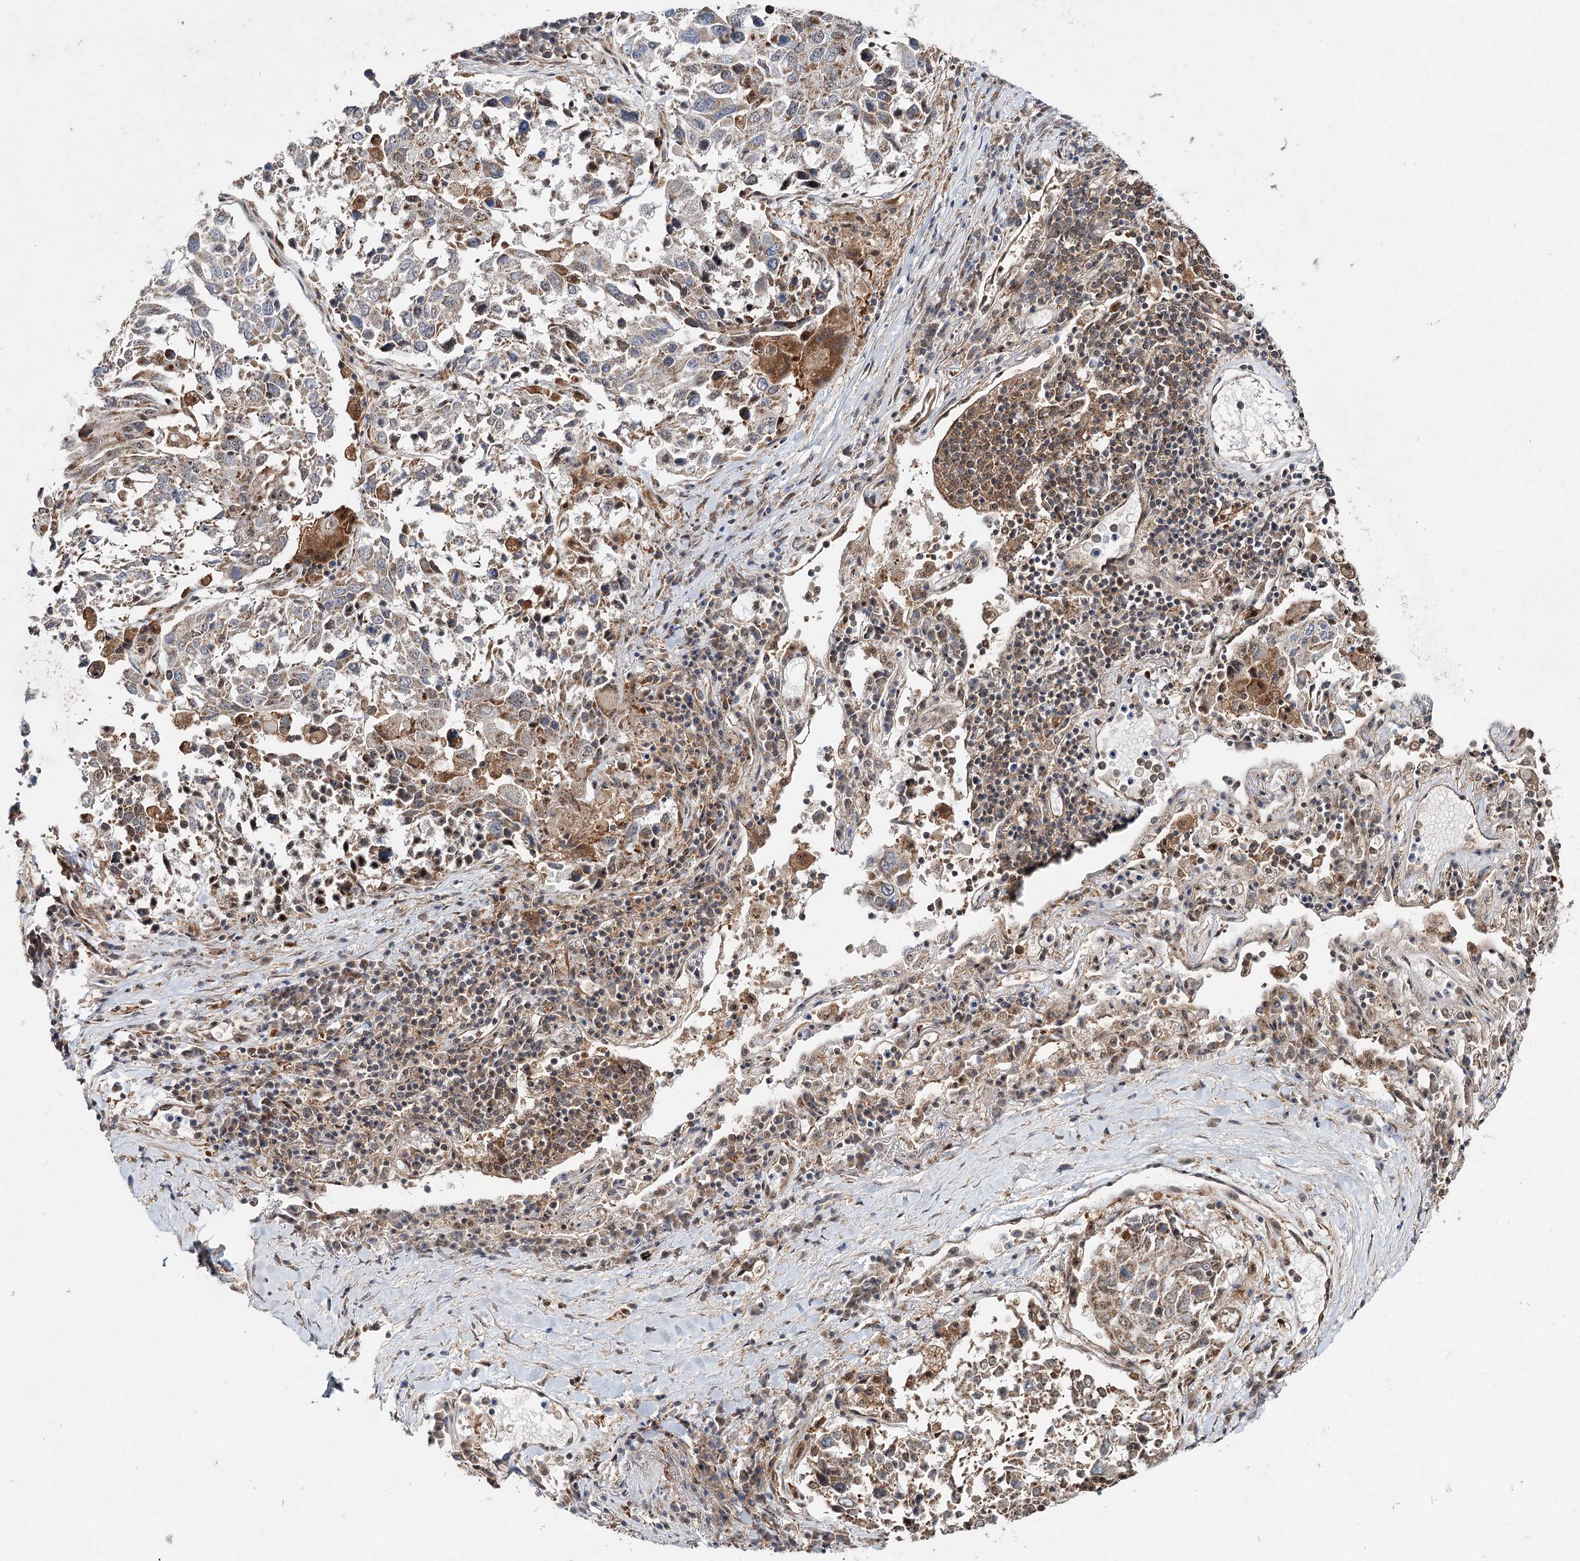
{"staining": {"intensity": "weak", "quantity": "25%-75%", "location": "cytoplasmic/membranous"}, "tissue": "lung cancer", "cell_type": "Tumor cells", "image_type": "cancer", "snomed": [{"axis": "morphology", "description": "Squamous cell carcinoma, NOS"}, {"axis": "topography", "description": "Lung"}], "caption": "There is low levels of weak cytoplasmic/membranous staining in tumor cells of lung squamous cell carcinoma, as demonstrated by immunohistochemical staining (brown color).", "gene": "C12orf4", "patient": {"sex": "male", "age": 65}}